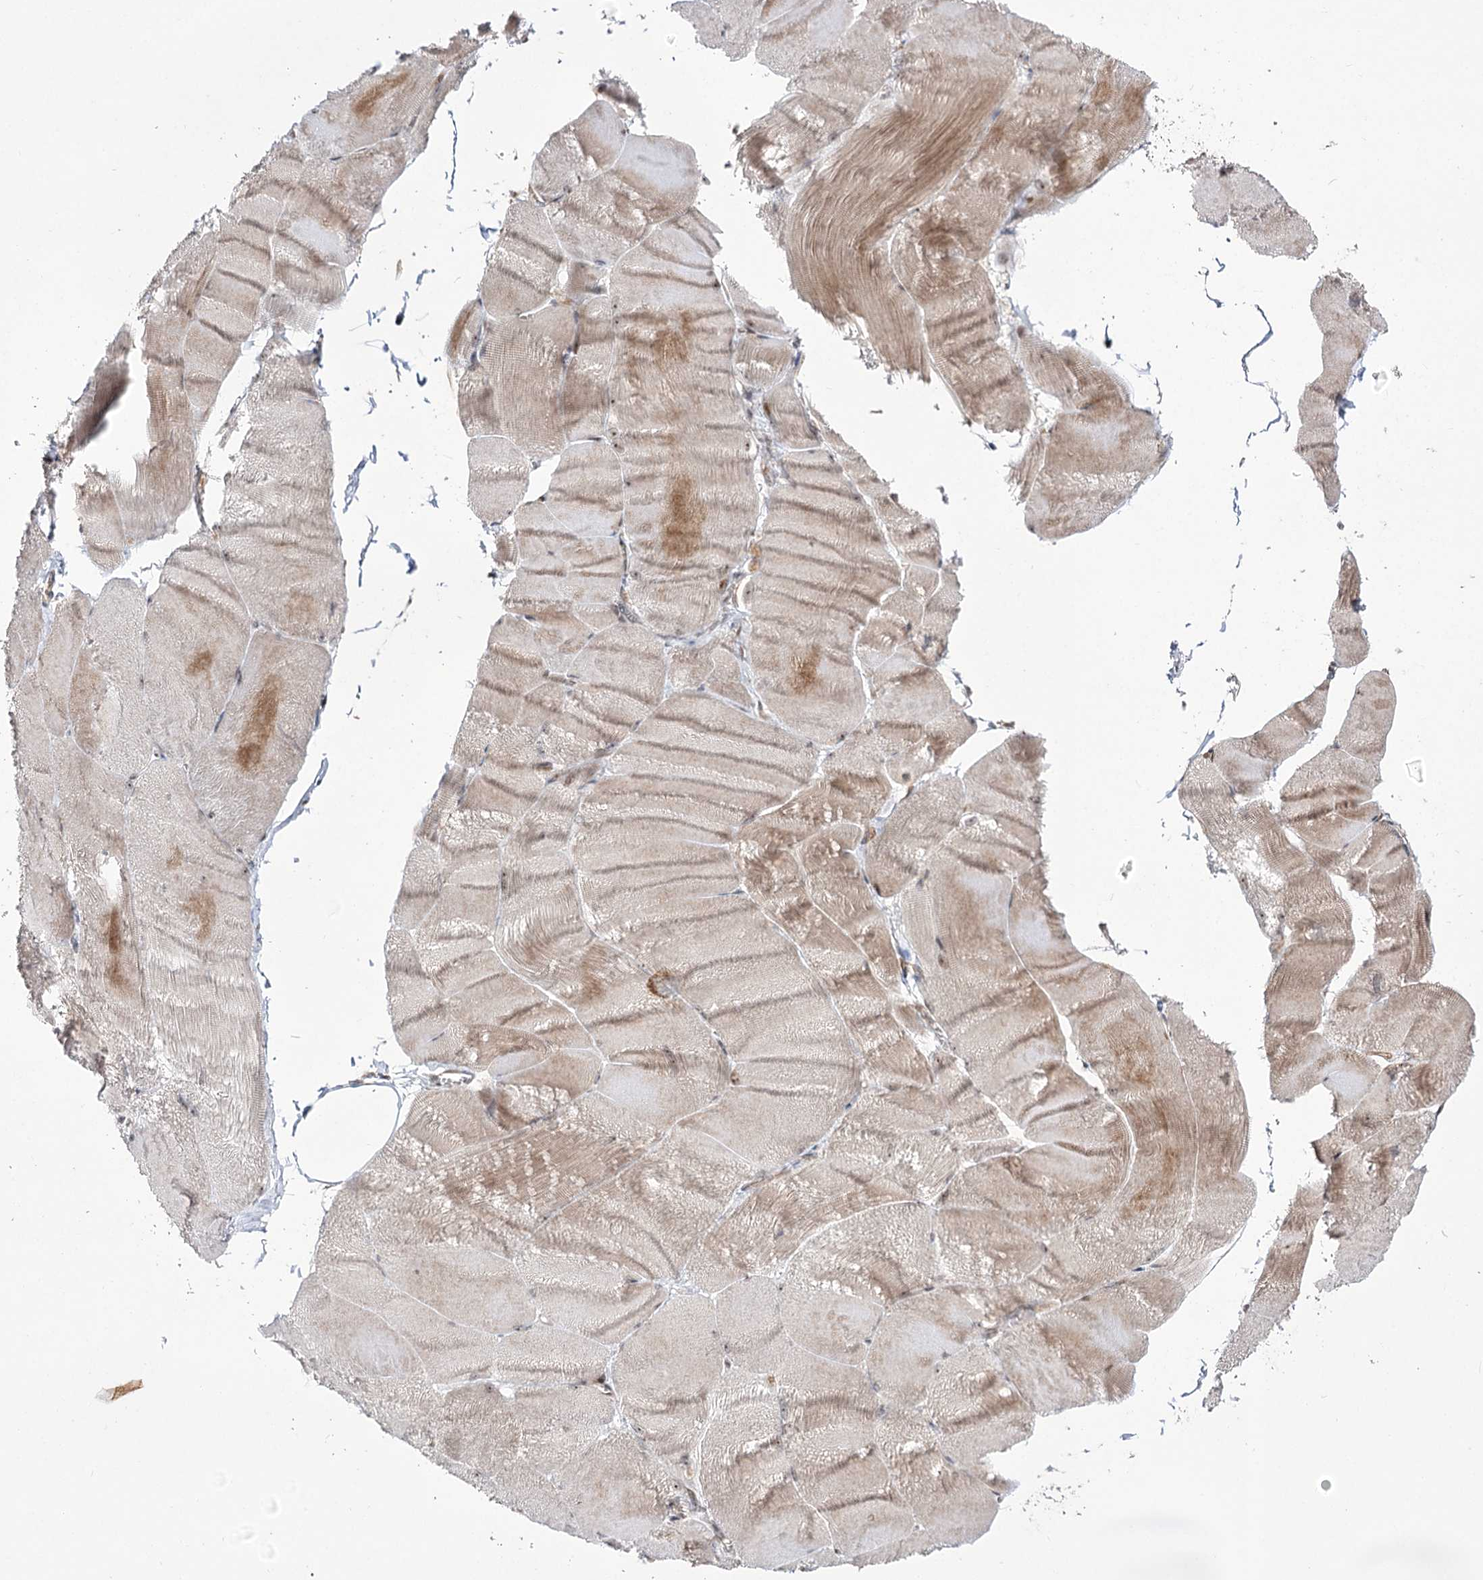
{"staining": {"intensity": "weak", "quantity": ">75%", "location": "cytoplasmic/membranous"}, "tissue": "skeletal muscle", "cell_type": "Myocytes", "image_type": "normal", "snomed": [{"axis": "morphology", "description": "Normal tissue, NOS"}, {"axis": "morphology", "description": "Basal cell carcinoma"}, {"axis": "topography", "description": "Skeletal muscle"}], "caption": "The histopathology image shows staining of unremarkable skeletal muscle, revealing weak cytoplasmic/membranous protein staining (brown color) within myocytes.", "gene": "RRP9", "patient": {"sex": "female", "age": 64}}